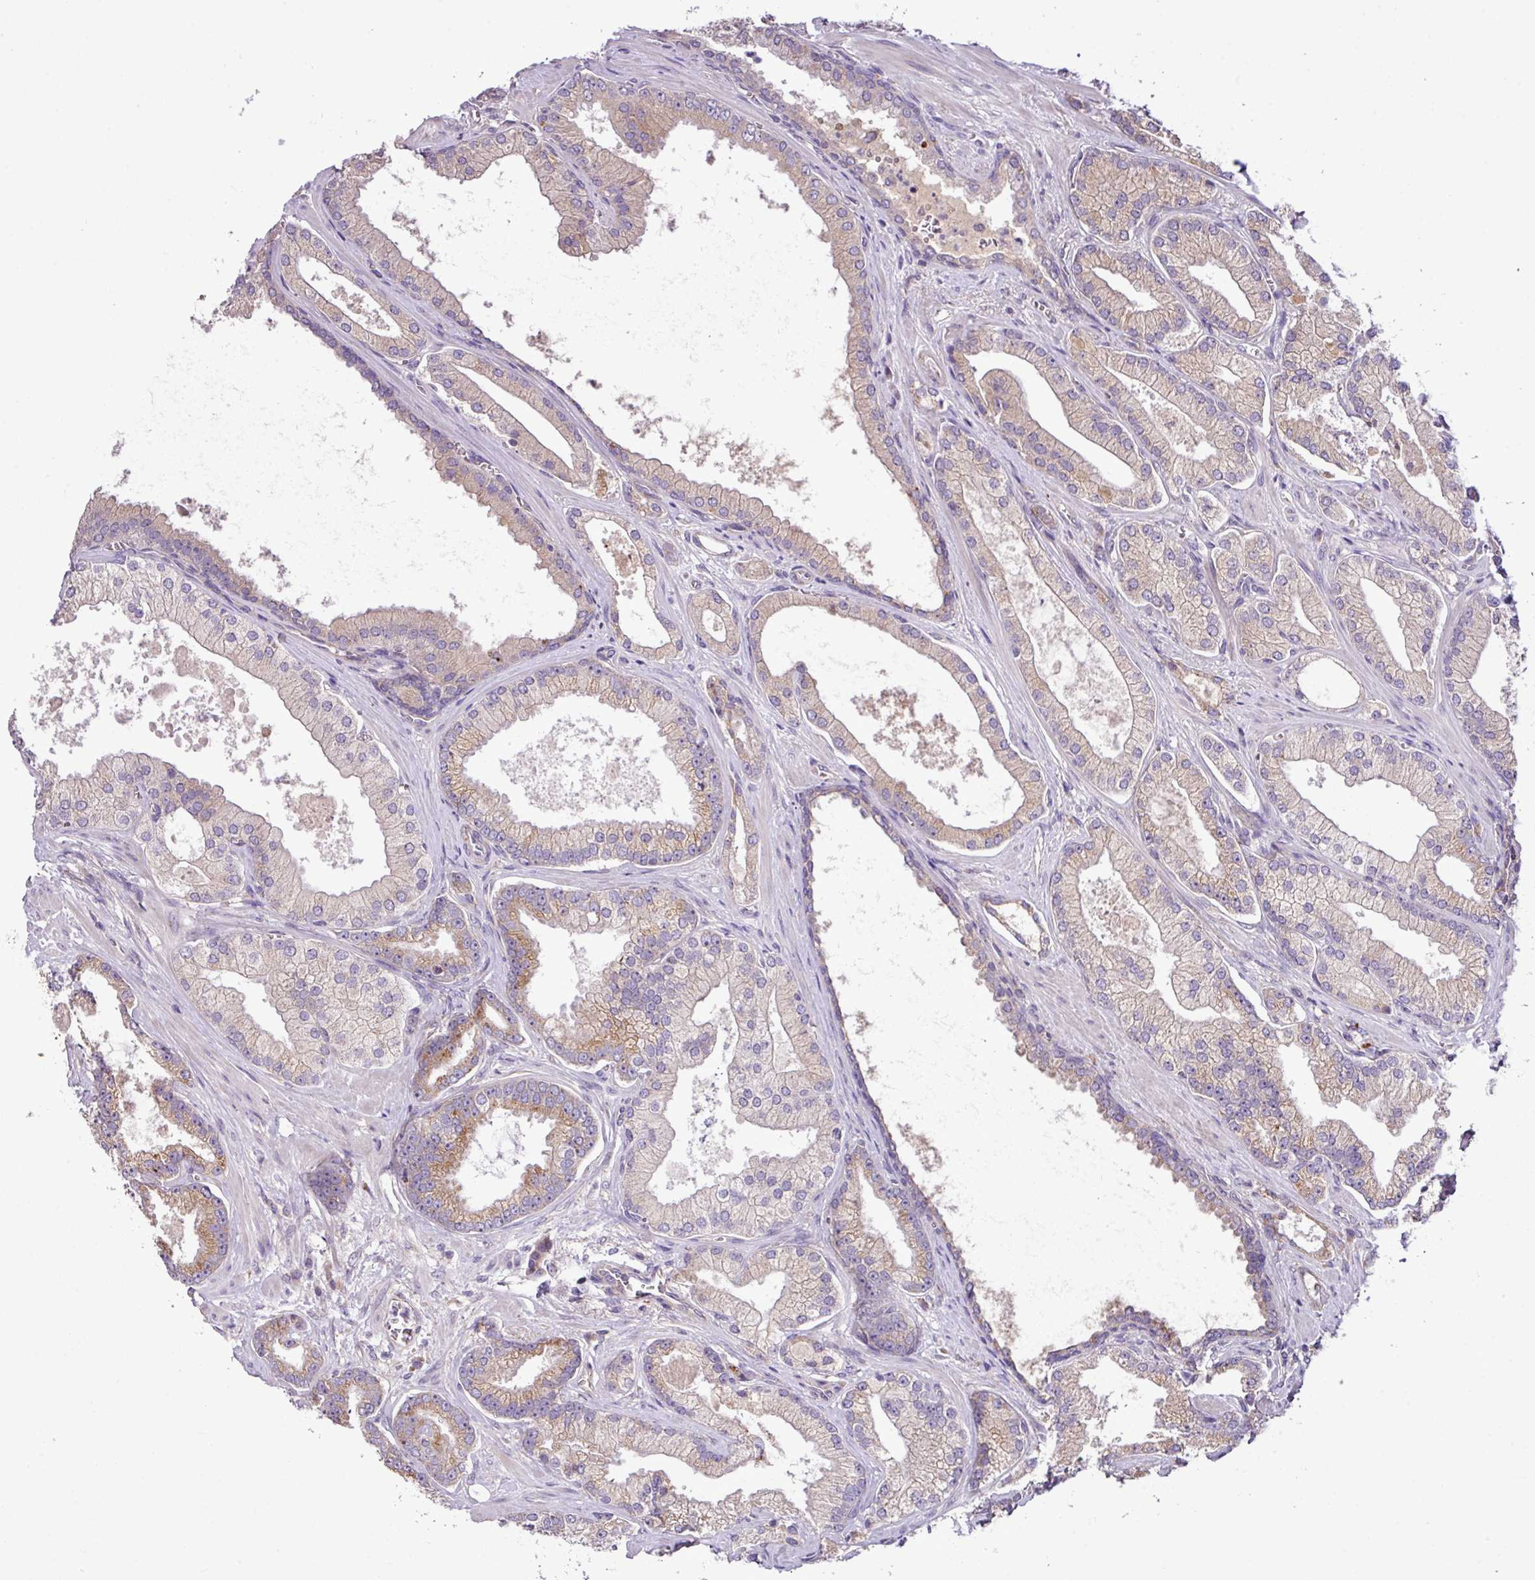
{"staining": {"intensity": "moderate", "quantity": "25%-75%", "location": "cytoplasmic/membranous"}, "tissue": "prostate cancer", "cell_type": "Tumor cells", "image_type": "cancer", "snomed": [{"axis": "morphology", "description": "Adenocarcinoma, High grade"}, {"axis": "topography", "description": "Prostate"}], "caption": "Tumor cells display medium levels of moderate cytoplasmic/membranous staining in about 25%-75% of cells in prostate adenocarcinoma (high-grade). The staining was performed using DAB to visualize the protein expression in brown, while the nuclei were stained in blue with hematoxylin (Magnification: 20x).", "gene": "XIAP", "patient": {"sex": "male", "age": 68}}